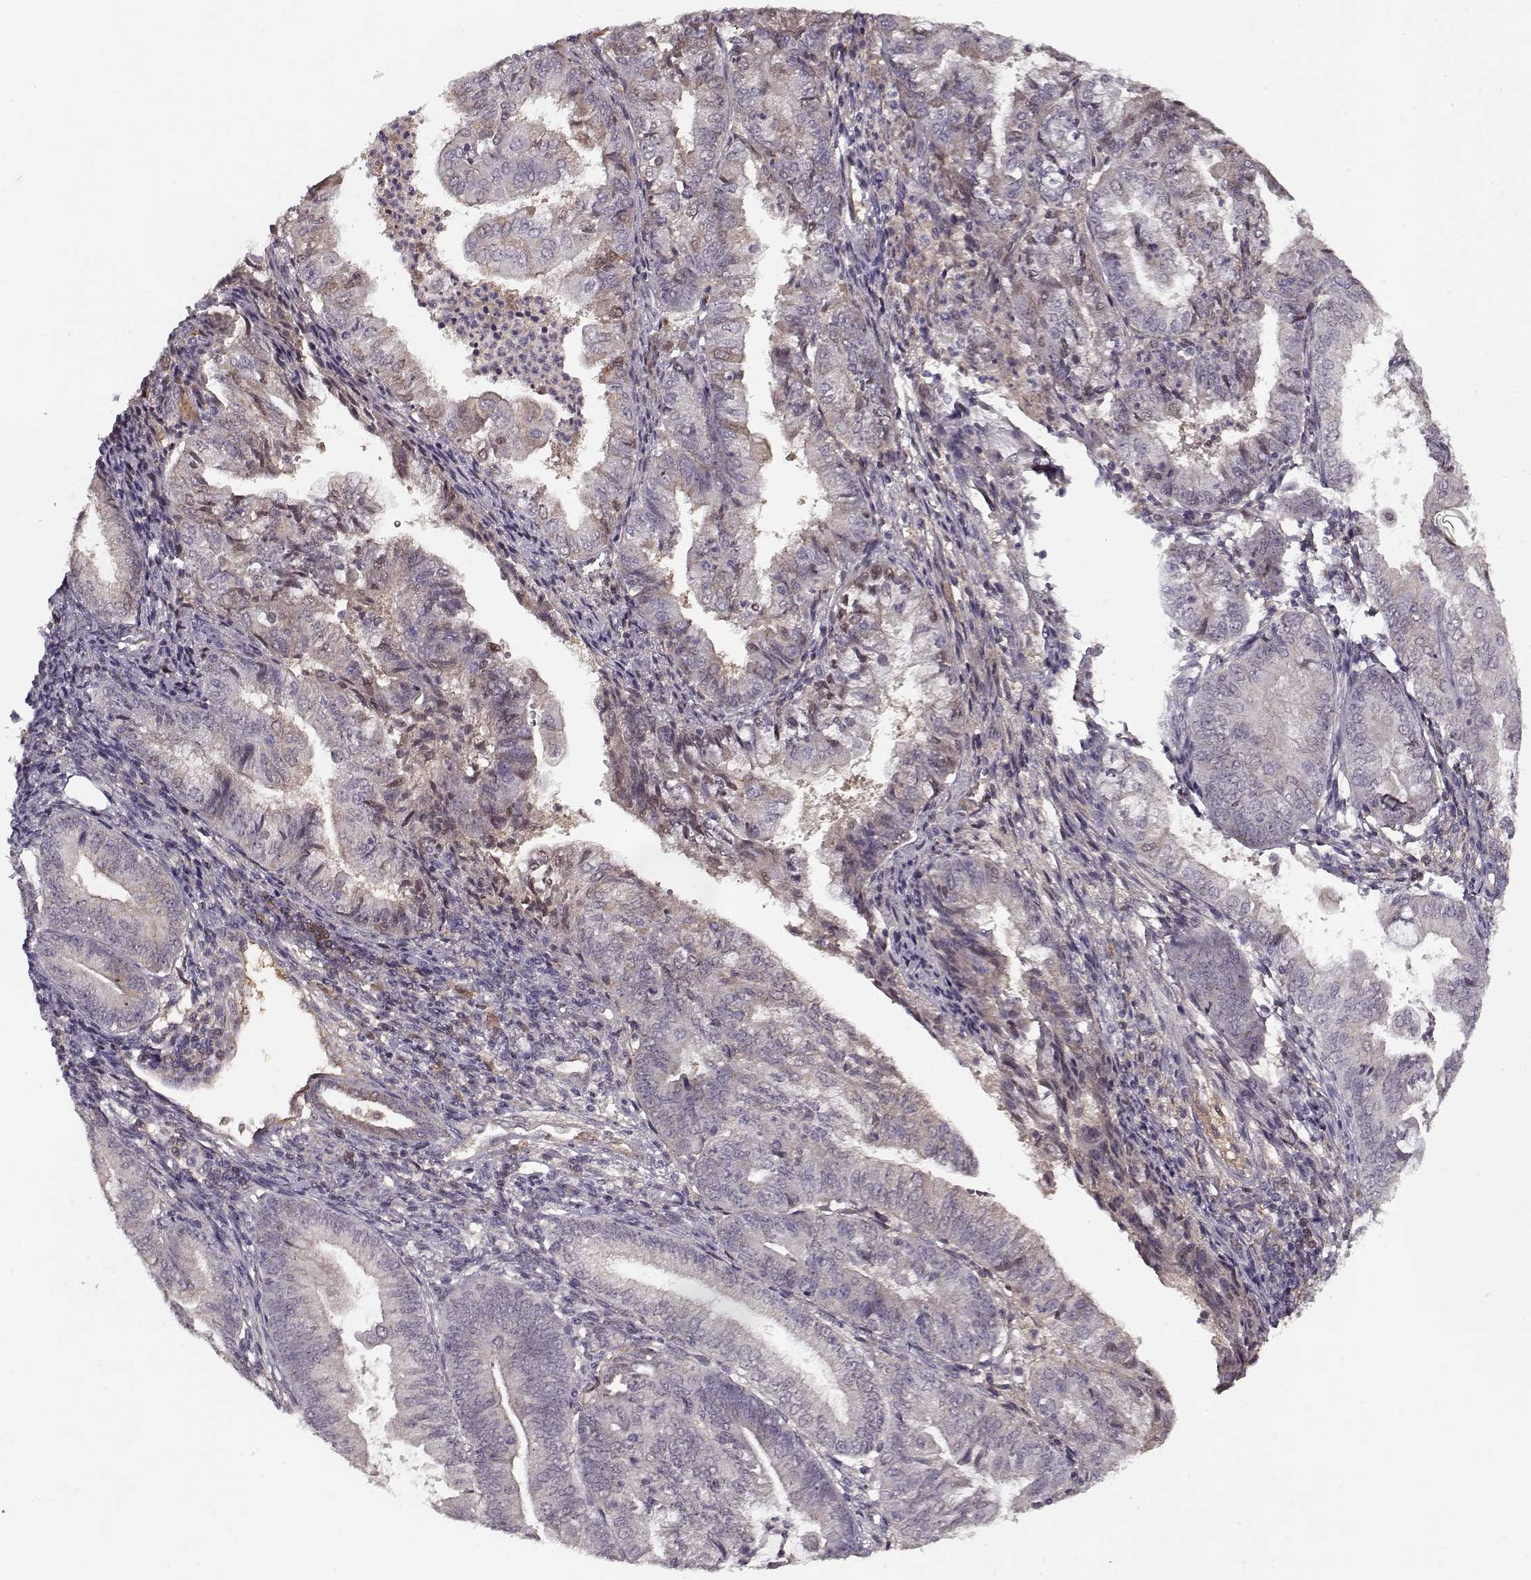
{"staining": {"intensity": "weak", "quantity": "<25%", "location": "cytoplasmic/membranous"}, "tissue": "endometrial cancer", "cell_type": "Tumor cells", "image_type": "cancer", "snomed": [{"axis": "morphology", "description": "Adenocarcinoma, NOS"}, {"axis": "topography", "description": "Endometrium"}], "caption": "There is no significant positivity in tumor cells of endometrial adenocarcinoma.", "gene": "AFM", "patient": {"sex": "female", "age": 55}}